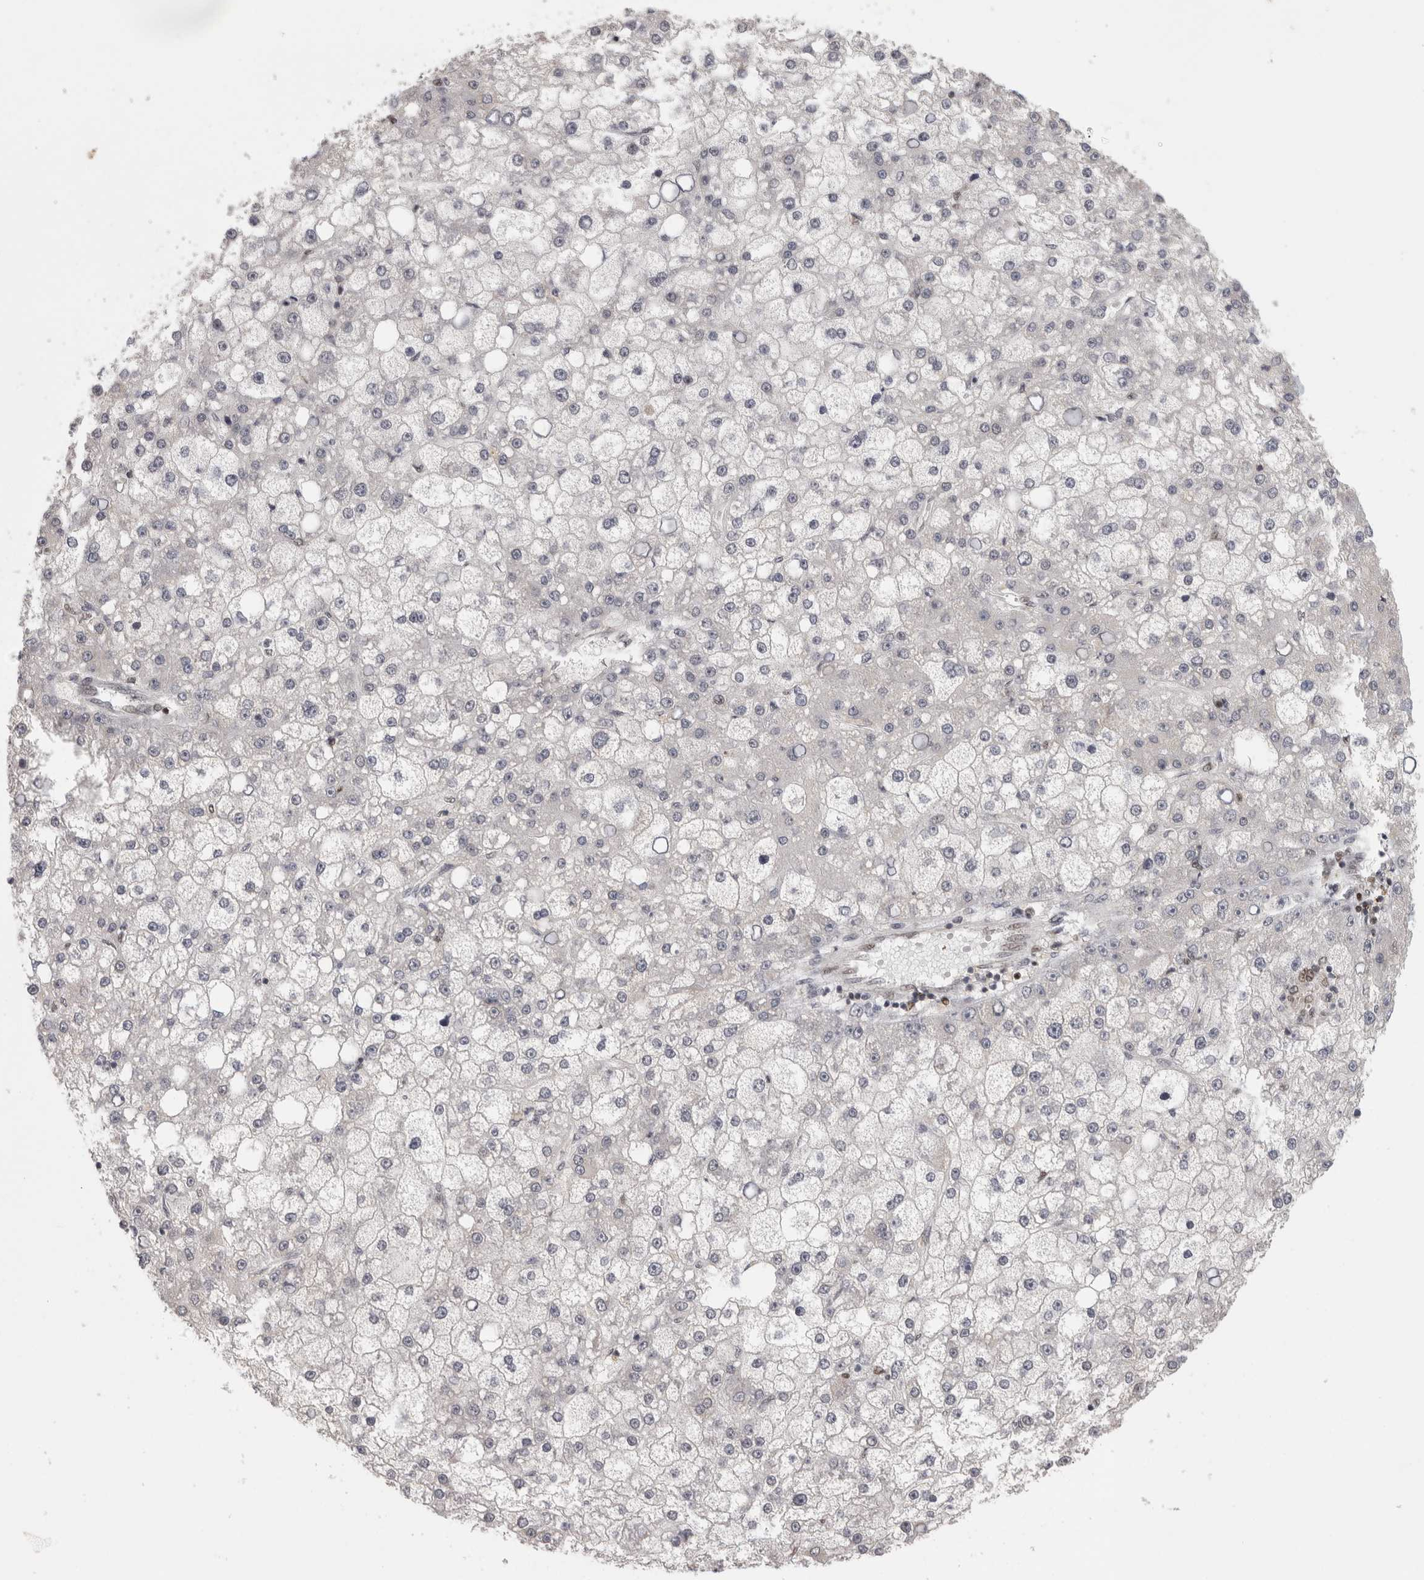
{"staining": {"intensity": "negative", "quantity": "none", "location": "none"}, "tissue": "liver cancer", "cell_type": "Tumor cells", "image_type": "cancer", "snomed": [{"axis": "morphology", "description": "Carcinoma, Hepatocellular, NOS"}, {"axis": "topography", "description": "Liver"}], "caption": "Protein analysis of liver cancer (hepatocellular carcinoma) demonstrates no significant staining in tumor cells.", "gene": "SRARP", "patient": {"sex": "male", "age": 67}}